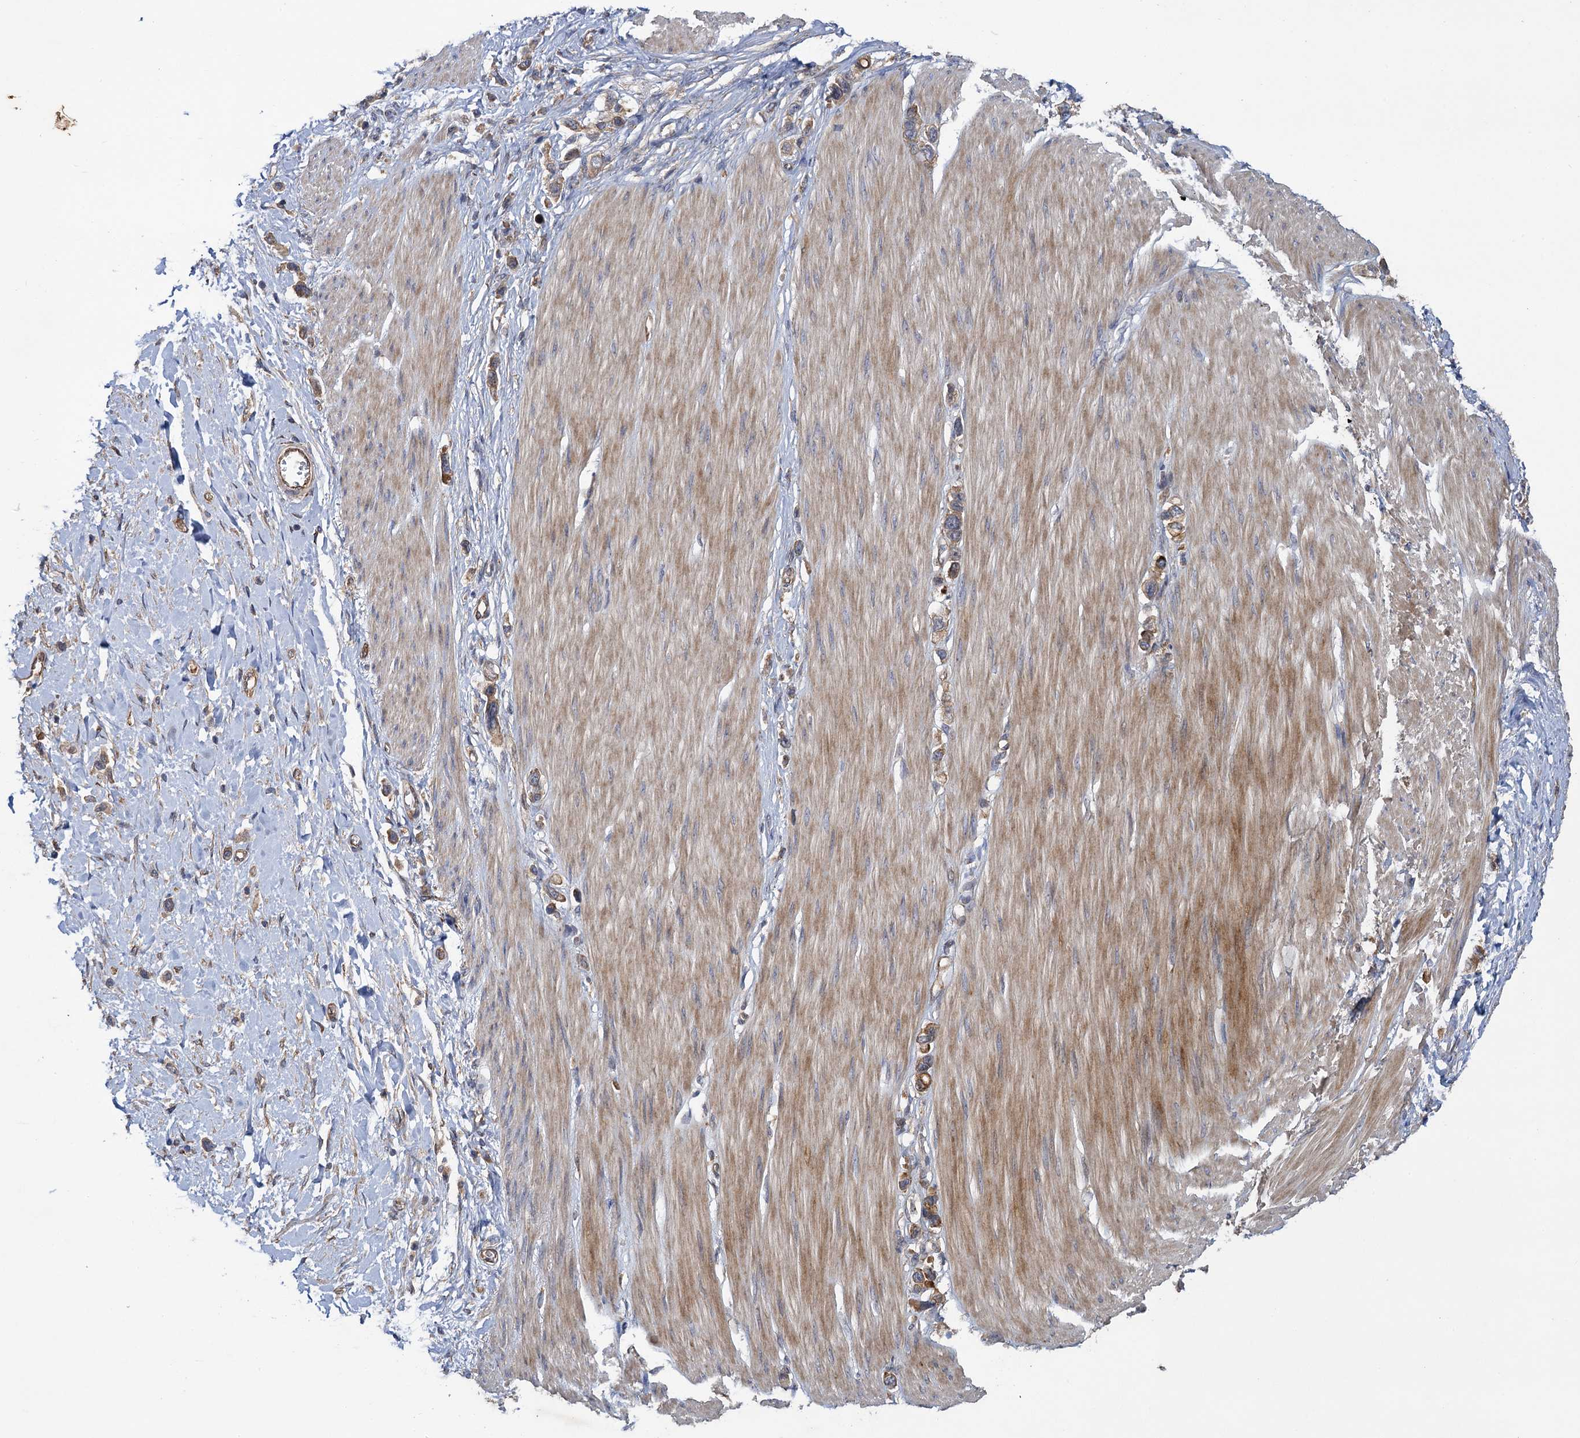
{"staining": {"intensity": "moderate", "quantity": ">75%", "location": "cytoplasmic/membranous"}, "tissue": "stomach cancer", "cell_type": "Tumor cells", "image_type": "cancer", "snomed": [{"axis": "morphology", "description": "Adenocarcinoma, NOS"}, {"axis": "topography", "description": "Stomach"}], "caption": "Protein staining of stomach cancer tissue reveals moderate cytoplasmic/membranous staining in approximately >75% of tumor cells. (Stains: DAB in brown, nuclei in blue, Microscopy: brightfield microscopy at high magnification).", "gene": "HAUS1", "patient": {"sex": "female", "age": 65}}